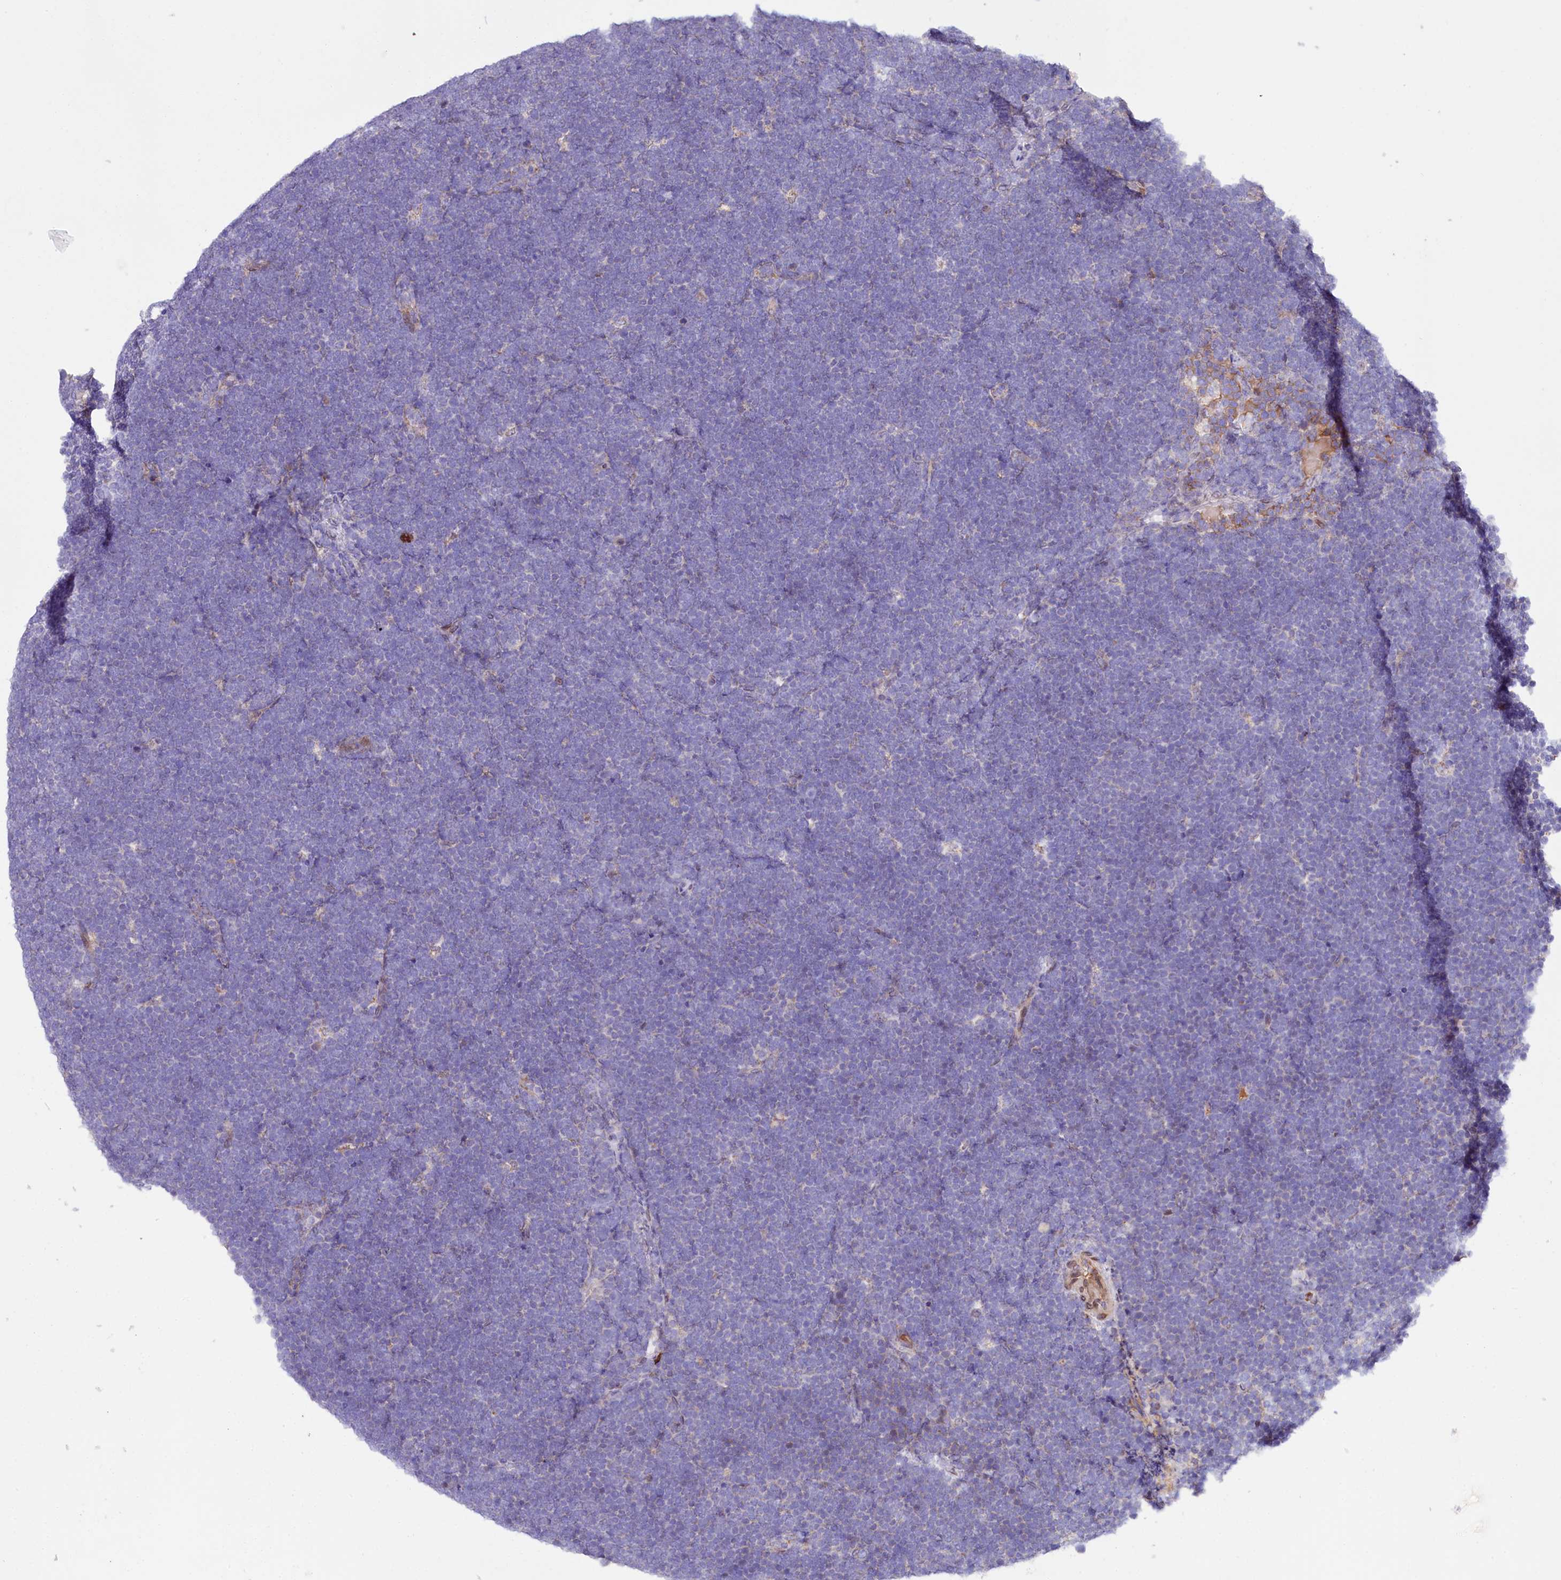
{"staining": {"intensity": "negative", "quantity": "none", "location": "none"}, "tissue": "lymphoma", "cell_type": "Tumor cells", "image_type": "cancer", "snomed": [{"axis": "morphology", "description": "Malignant lymphoma, non-Hodgkin's type, High grade"}, {"axis": "topography", "description": "Lymph node"}], "caption": "Immunohistochemistry (IHC) of malignant lymphoma, non-Hodgkin's type (high-grade) displays no positivity in tumor cells.", "gene": "ZNF226", "patient": {"sex": "male", "age": 13}}